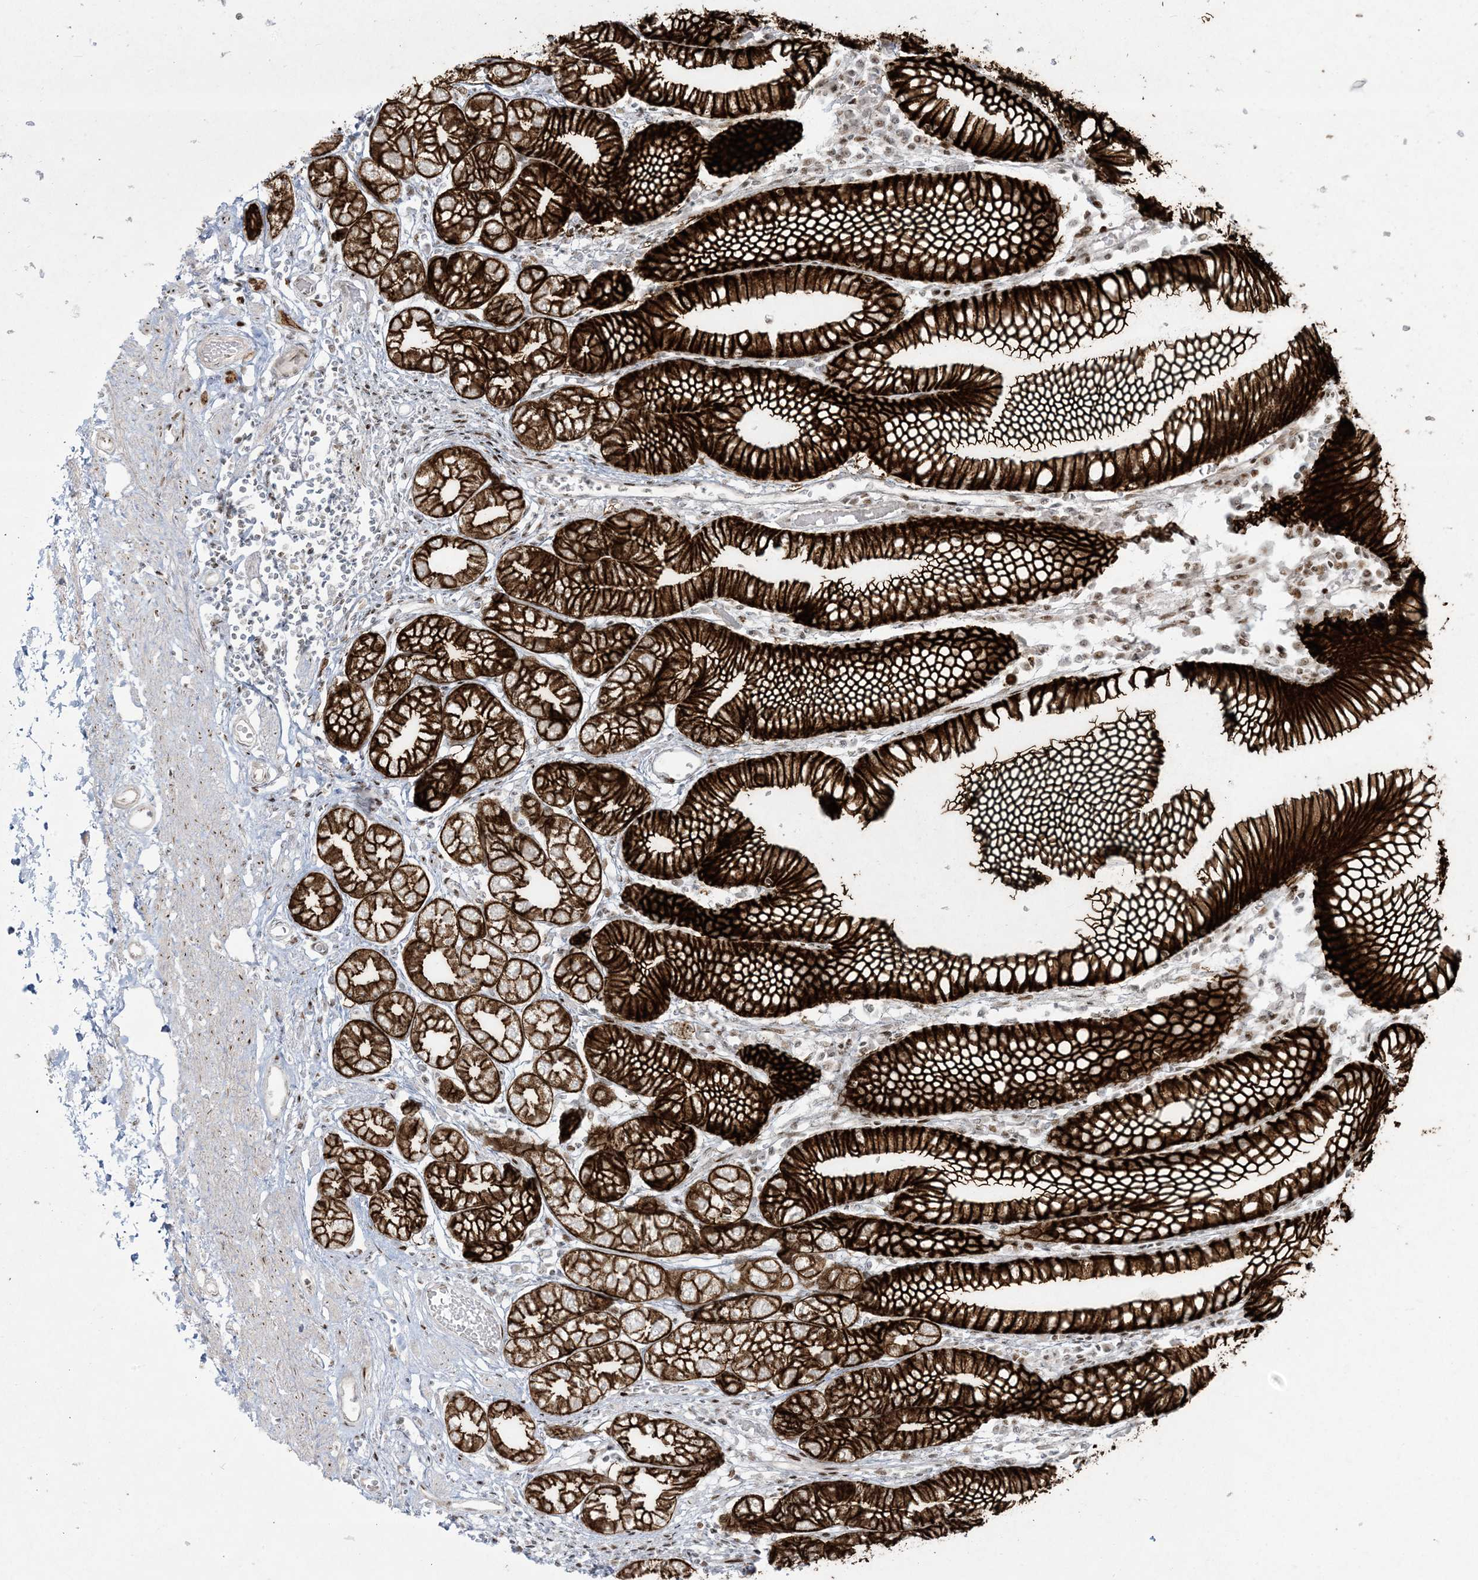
{"staining": {"intensity": "strong", "quantity": ">75%", "location": "cytoplasmic/membranous"}, "tissue": "stomach", "cell_type": "Glandular cells", "image_type": "normal", "snomed": [{"axis": "morphology", "description": "Normal tissue, NOS"}, {"axis": "topography", "description": "Stomach"}], "caption": "Stomach stained with IHC exhibits strong cytoplasmic/membranous positivity in about >75% of glandular cells. The staining was performed using DAB (3,3'-diaminobenzidine), with brown indicating positive protein expression. Nuclei are stained blue with hematoxylin.", "gene": "RBM10", "patient": {"sex": "female", "age": 57}}